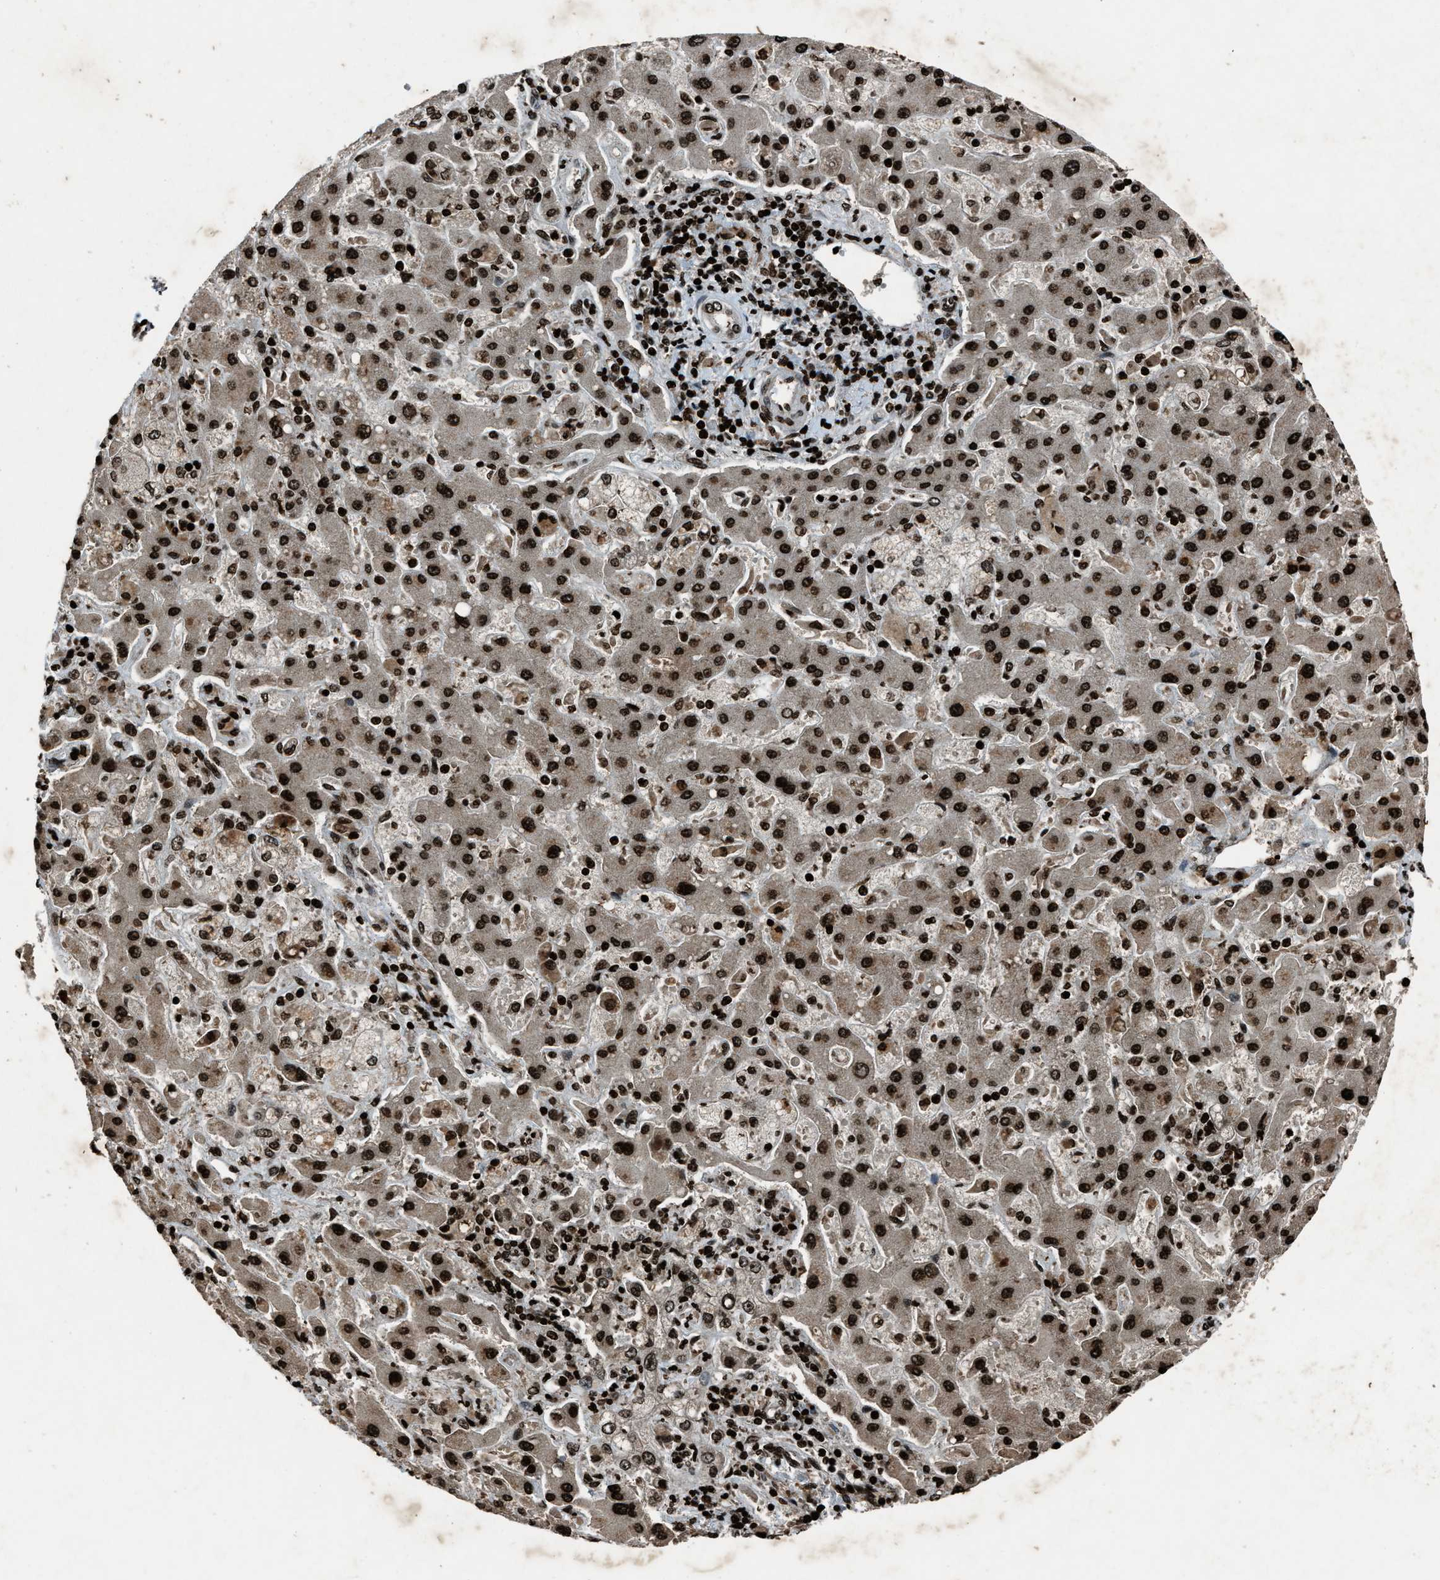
{"staining": {"intensity": "strong", "quantity": ">75%", "location": "nuclear"}, "tissue": "liver cancer", "cell_type": "Tumor cells", "image_type": "cancer", "snomed": [{"axis": "morphology", "description": "Cholangiocarcinoma"}, {"axis": "topography", "description": "Liver"}], "caption": "Cholangiocarcinoma (liver) stained with a brown dye shows strong nuclear positive positivity in about >75% of tumor cells.", "gene": "H4C1", "patient": {"sex": "male", "age": 50}}